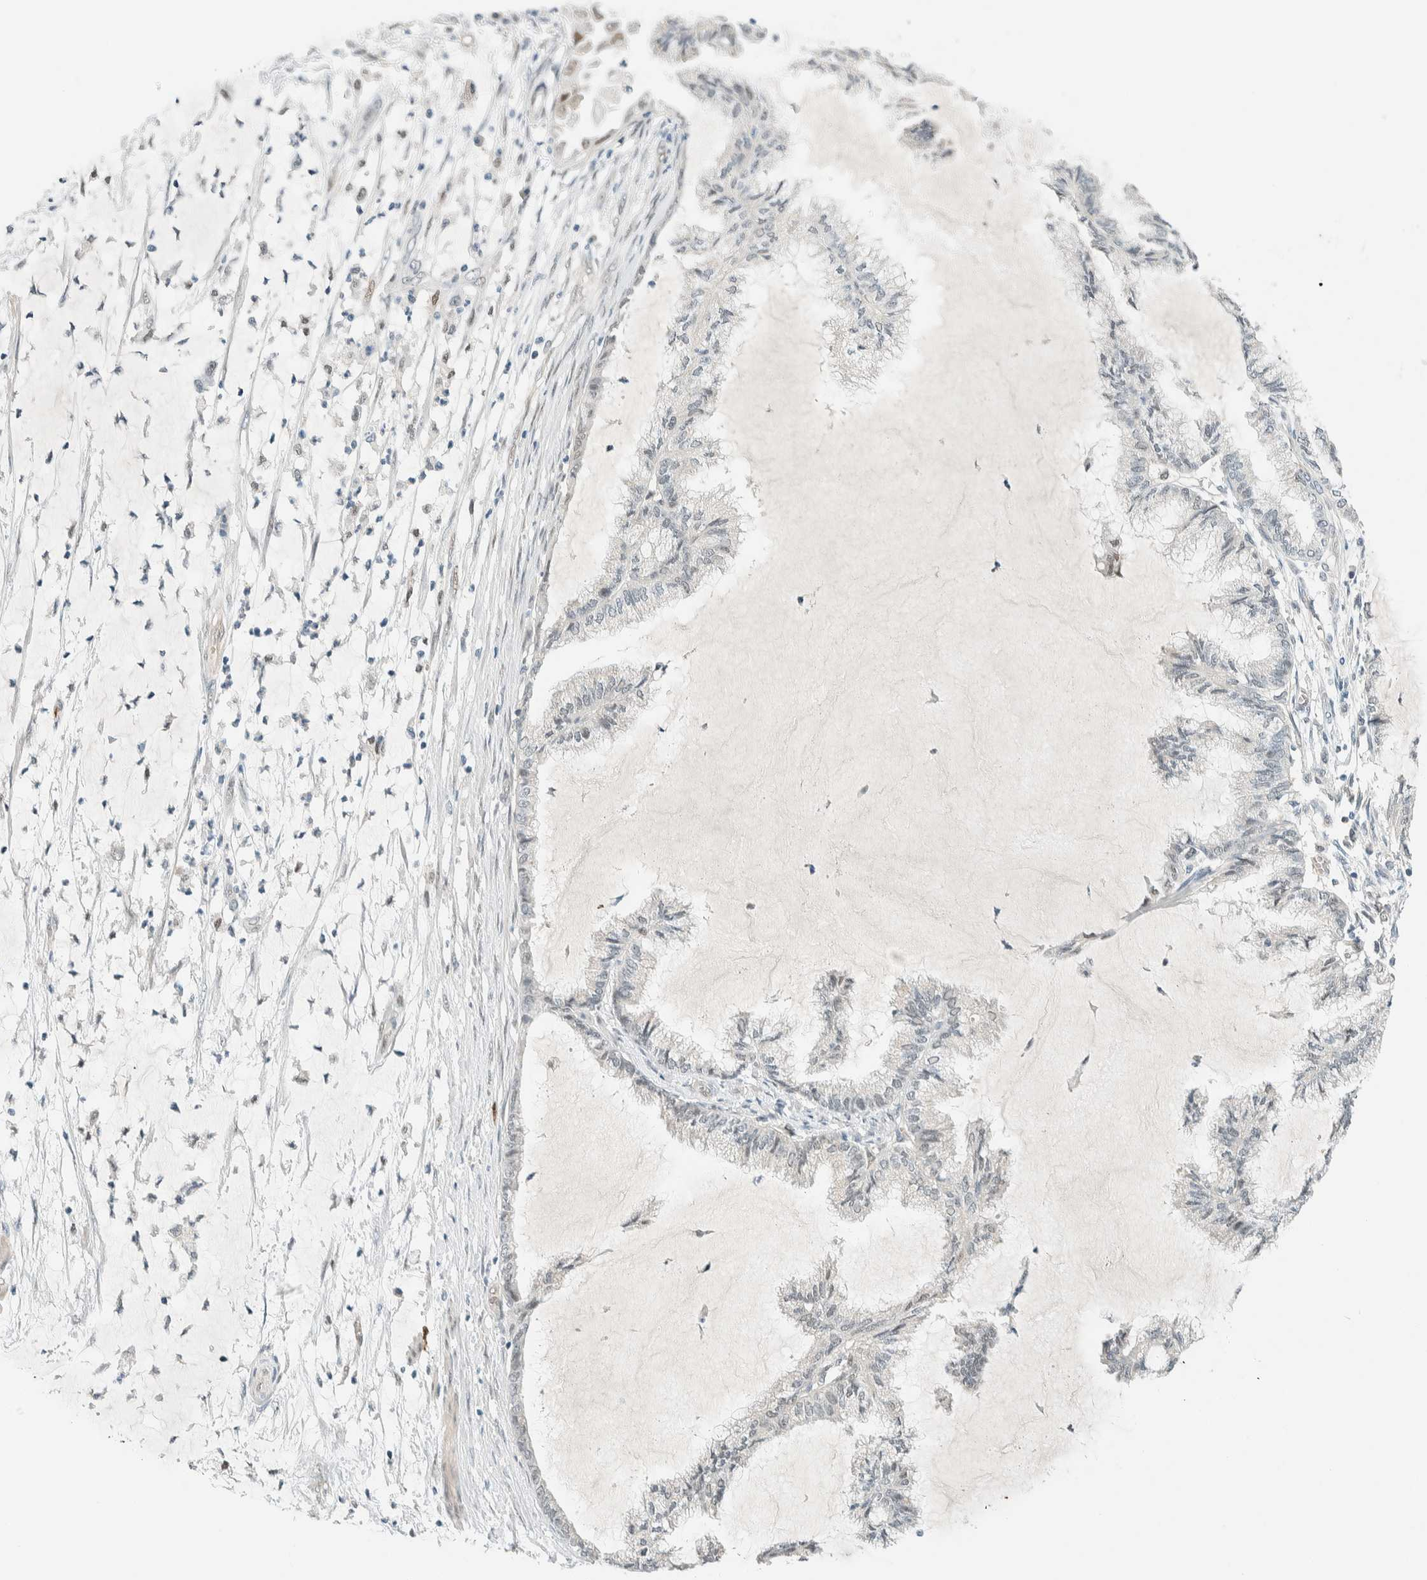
{"staining": {"intensity": "negative", "quantity": "none", "location": "none"}, "tissue": "endometrial cancer", "cell_type": "Tumor cells", "image_type": "cancer", "snomed": [{"axis": "morphology", "description": "Adenocarcinoma, NOS"}, {"axis": "topography", "description": "Endometrium"}], "caption": "DAB immunohistochemical staining of endometrial adenocarcinoma reveals no significant staining in tumor cells. (Stains: DAB (3,3'-diaminobenzidine) immunohistochemistry with hematoxylin counter stain, Microscopy: brightfield microscopy at high magnification).", "gene": "TSTD2", "patient": {"sex": "female", "age": 86}}